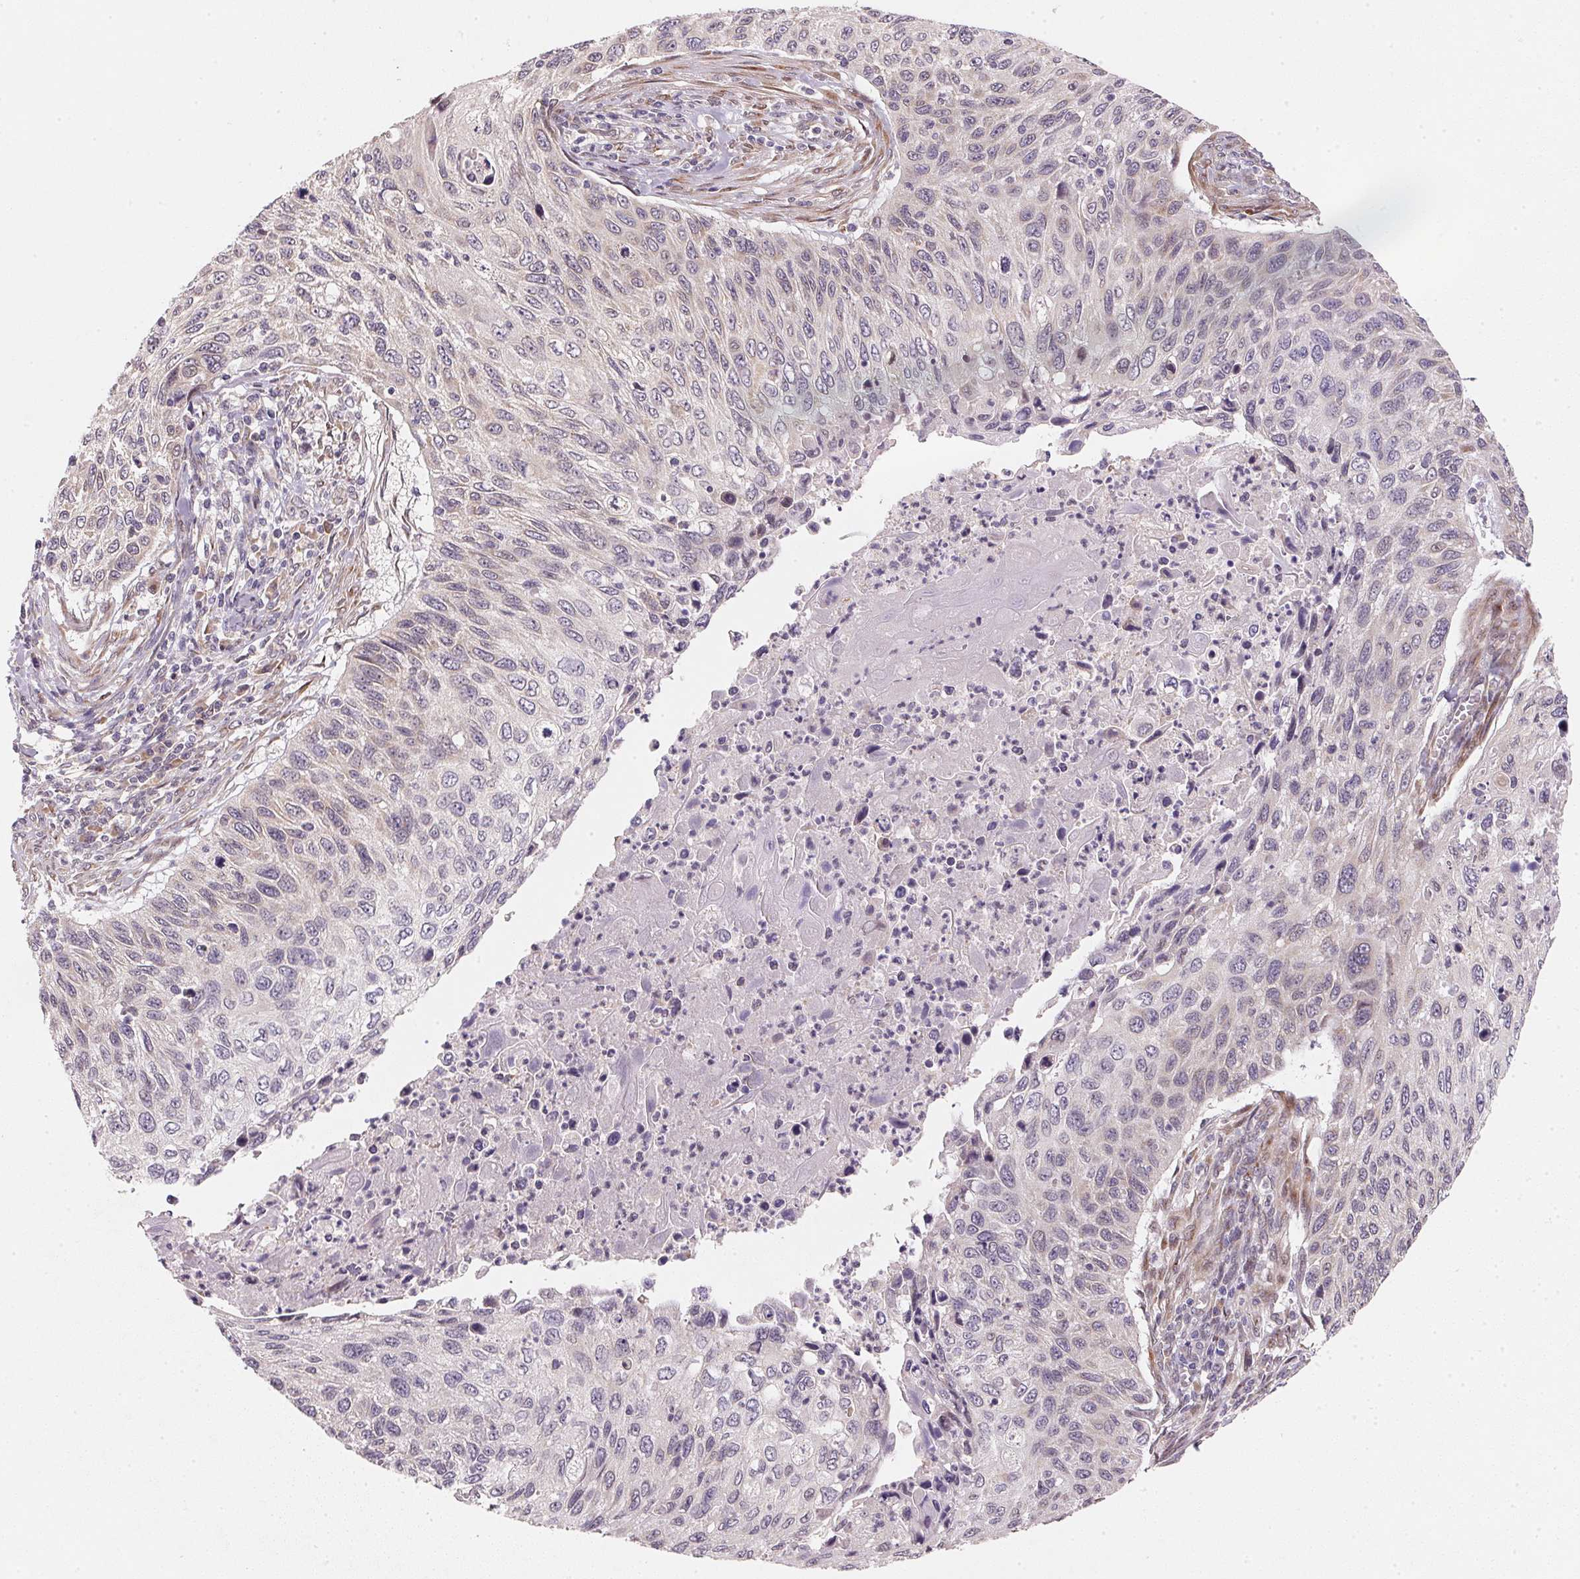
{"staining": {"intensity": "negative", "quantity": "none", "location": "none"}, "tissue": "cervical cancer", "cell_type": "Tumor cells", "image_type": "cancer", "snomed": [{"axis": "morphology", "description": "Squamous cell carcinoma, NOS"}, {"axis": "topography", "description": "Cervix"}], "caption": "High magnification brightfield microscopy of squamous cell carcinoma (cervical) stained with DAB (brown) and counterstained with hematoxylin (blue): tumor cells show no significant staining.", "gene": "EI24", "patient": {"sex": "female", "age": 70}}